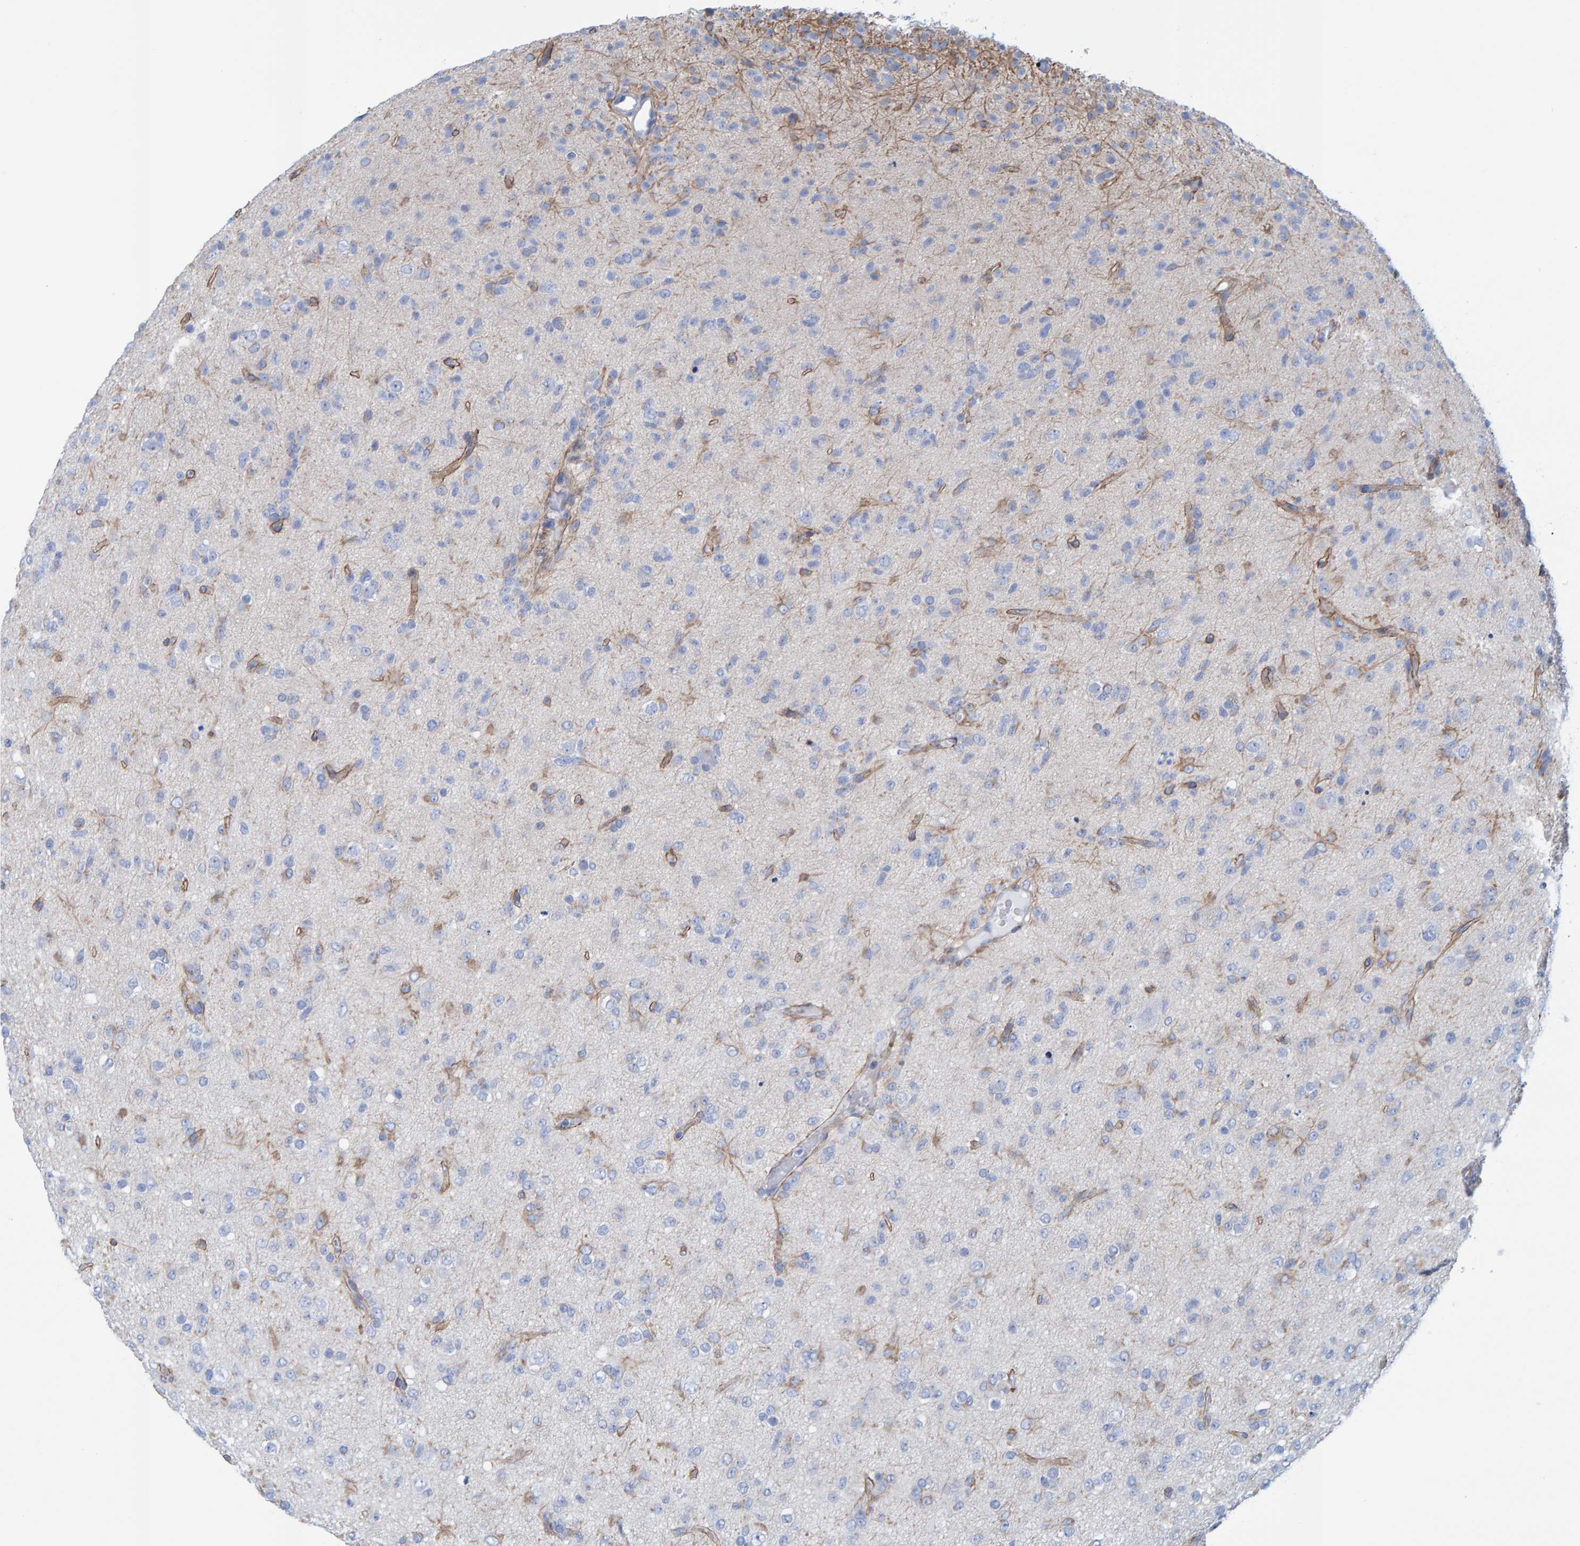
{"staining": {"intensity": "negative", "quantity": "none", "location": "none"}, "tissue": "glioma", "cell_type": "Tumor cells", "image_type": "cancer", "snomed": [{"axis": "morphology", "description": "Glioma, malignant, Low grade"}, {"axis": "topography", "description": "Brain"}], "caption": "Tumor cells show no significant staining in malignant low-grade glioma.", "gene": "JAKMIP3", "patient": {"sex": "male", "age": 65}}